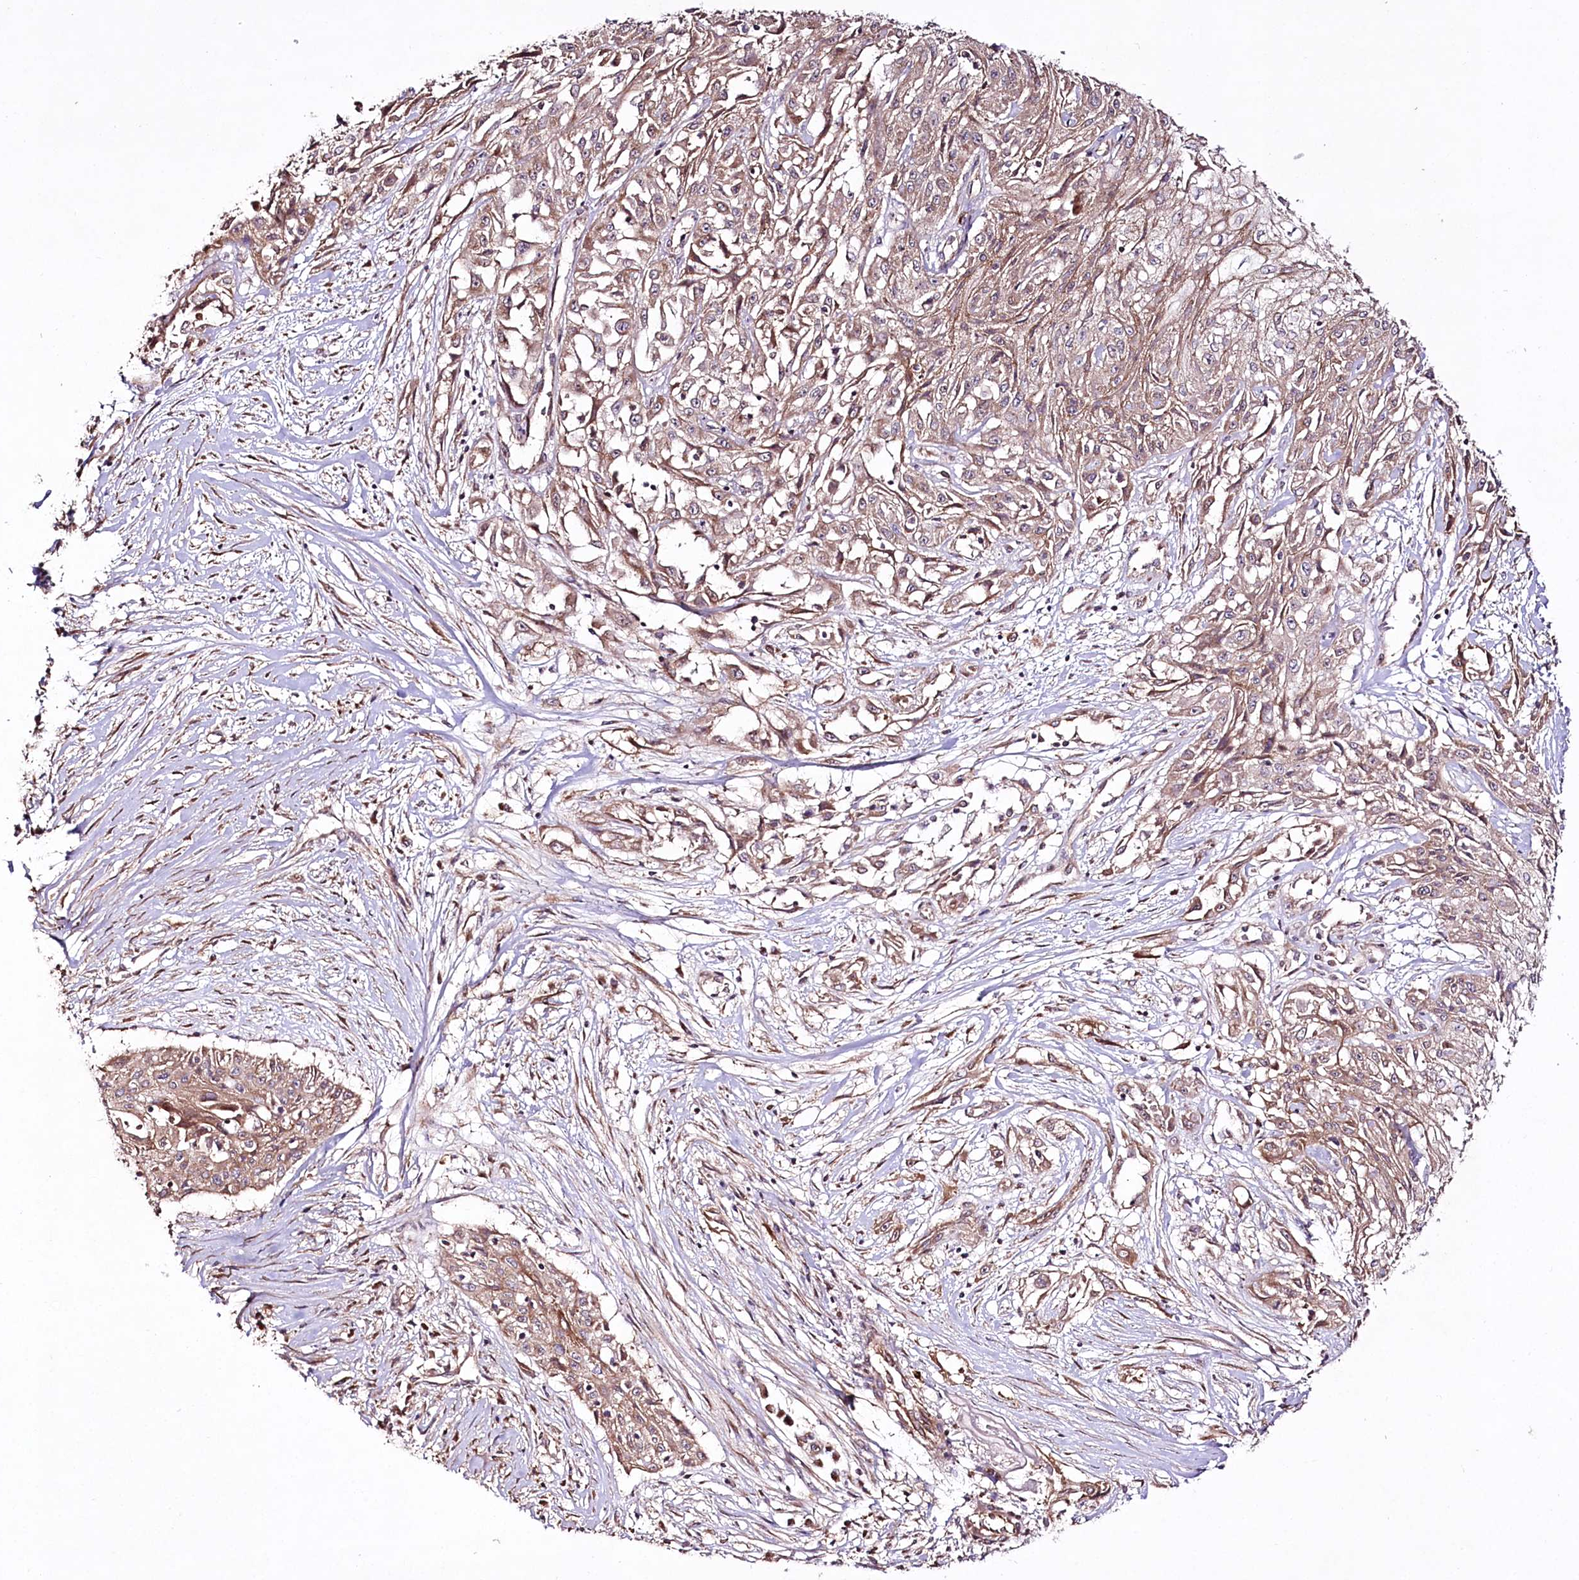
{"staining": {"intensity": "moderate", "quantity": ">75%", "location": "cytoplasmic/membranous"}, "tissue": "skin cancer", "cell_type": "Tumor cells", "image_type": "cancer", "snomed": [{"axis": "morphology", "description": "Squamous cell carcinoma, NOS"}, {"axis": "morphology", "description": "Squamous cell carcinoma, metastatic, NOS"}, {"axis": "topography", "description": "Skin"}, {"axis": "topography", "description": "Lymph node"}], "caption": "Immunohistochemical staining of human squamous cell carcinoma (skin) displays medium levels of moderate cytoplasmic/membranous staining in about >75% of tumor cells.", "gene": "REXO2", "patient": {"sex": "male", "age": 75}}